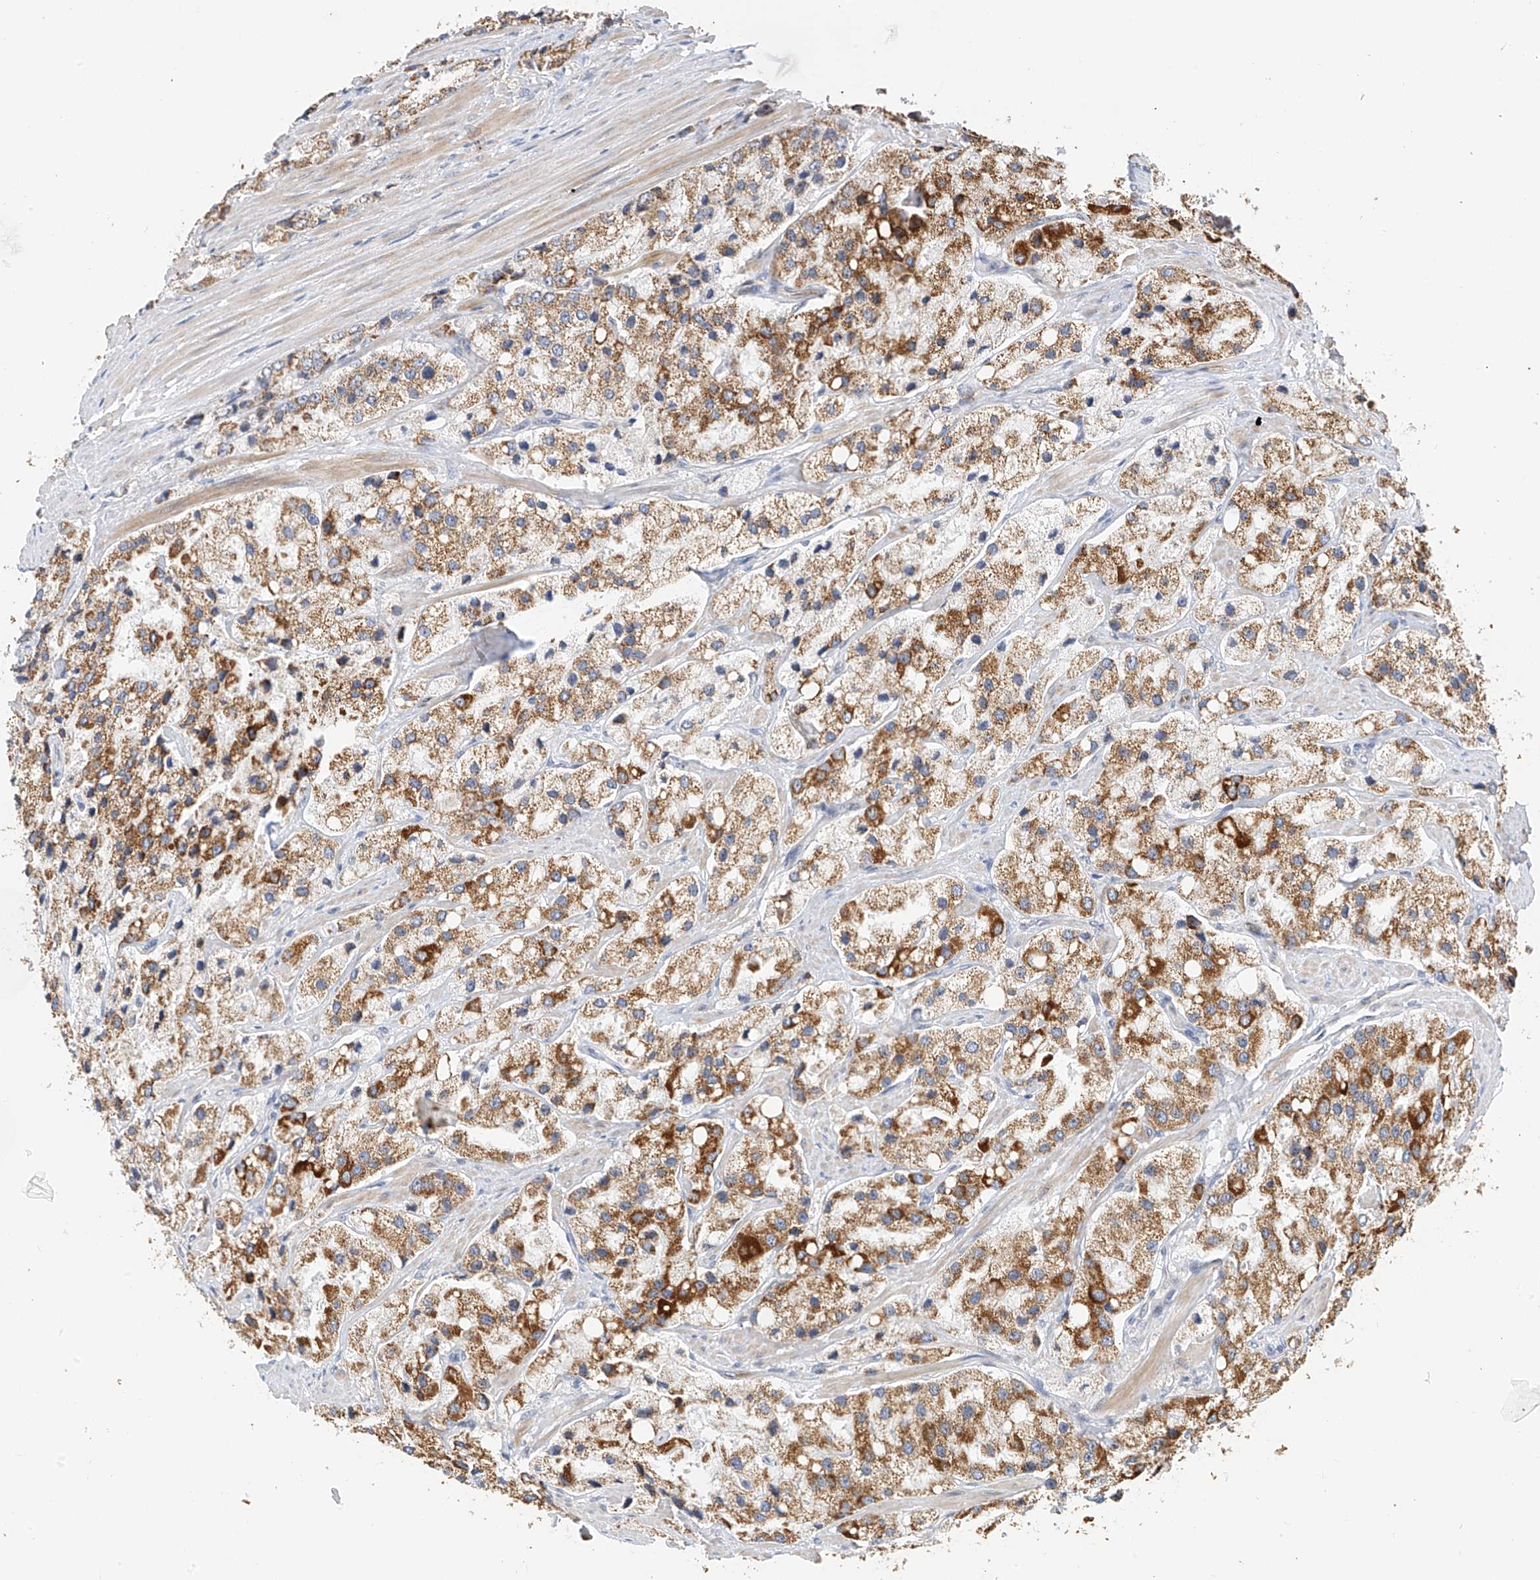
{"staining": {"intensity": "moderate", "quantity": "25%-75%", "location": "cytoplasmic/membranous"}, "tissue": "prostate cancer", "cell_type": "Tumor cells", "image_type": "cancer", "snomed": [{"axis": "morphology", "description": "Adenocarcinoma, High grade"}, {"axis": "topography", "description": "Prostate"}], "caption": "Tumor cells exhibit medium levels of moderate cytoplasmic/membranous positivity in approximately 25%-75% of cells in prostate adenocarcinoma (high-grade).", "gene": "PPA2", "patient": {"sex": "male", "age": 66}}